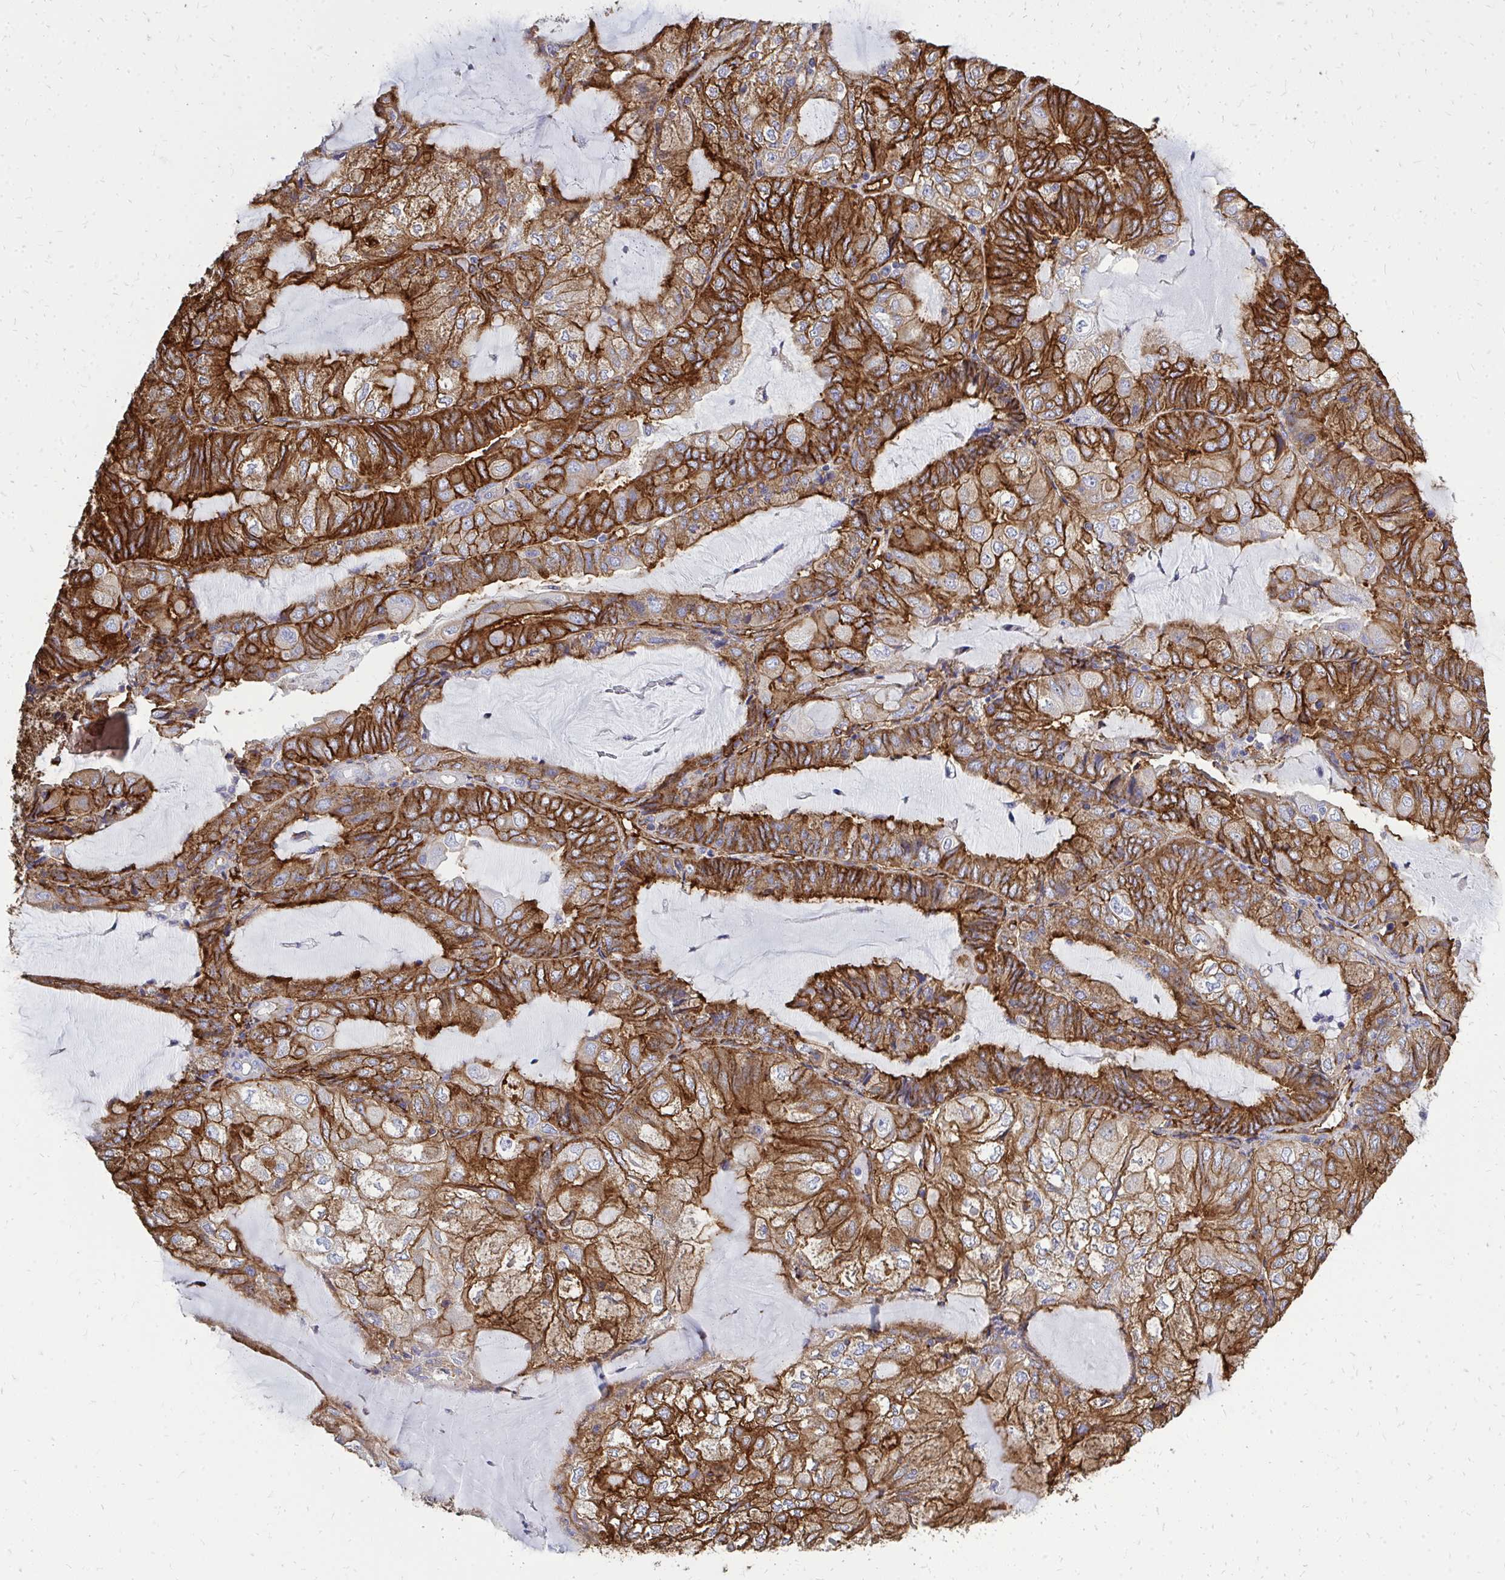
{"staining": {"intensity": "strong", "quantity": ">75%", "location": "cytoplasmic/membranous"}, "tissue": "endometrial cancer", "cell_type": "Tumor cells", "image_type": "cancer", "snomed": [{"axis": "morphology", "description": "Adenocarcinoma, NOS"}, {"axis": "topography", "description": "Endometrium"}], "caption": "Immunohistochemical staining of human endometrial cancer reveals high levels of strong cytoplasmic/membranous protein positivity in about >75% of tumor cells.", "gene": "MARCKSL1", "patient": {"sex": "female", "age": 81}}